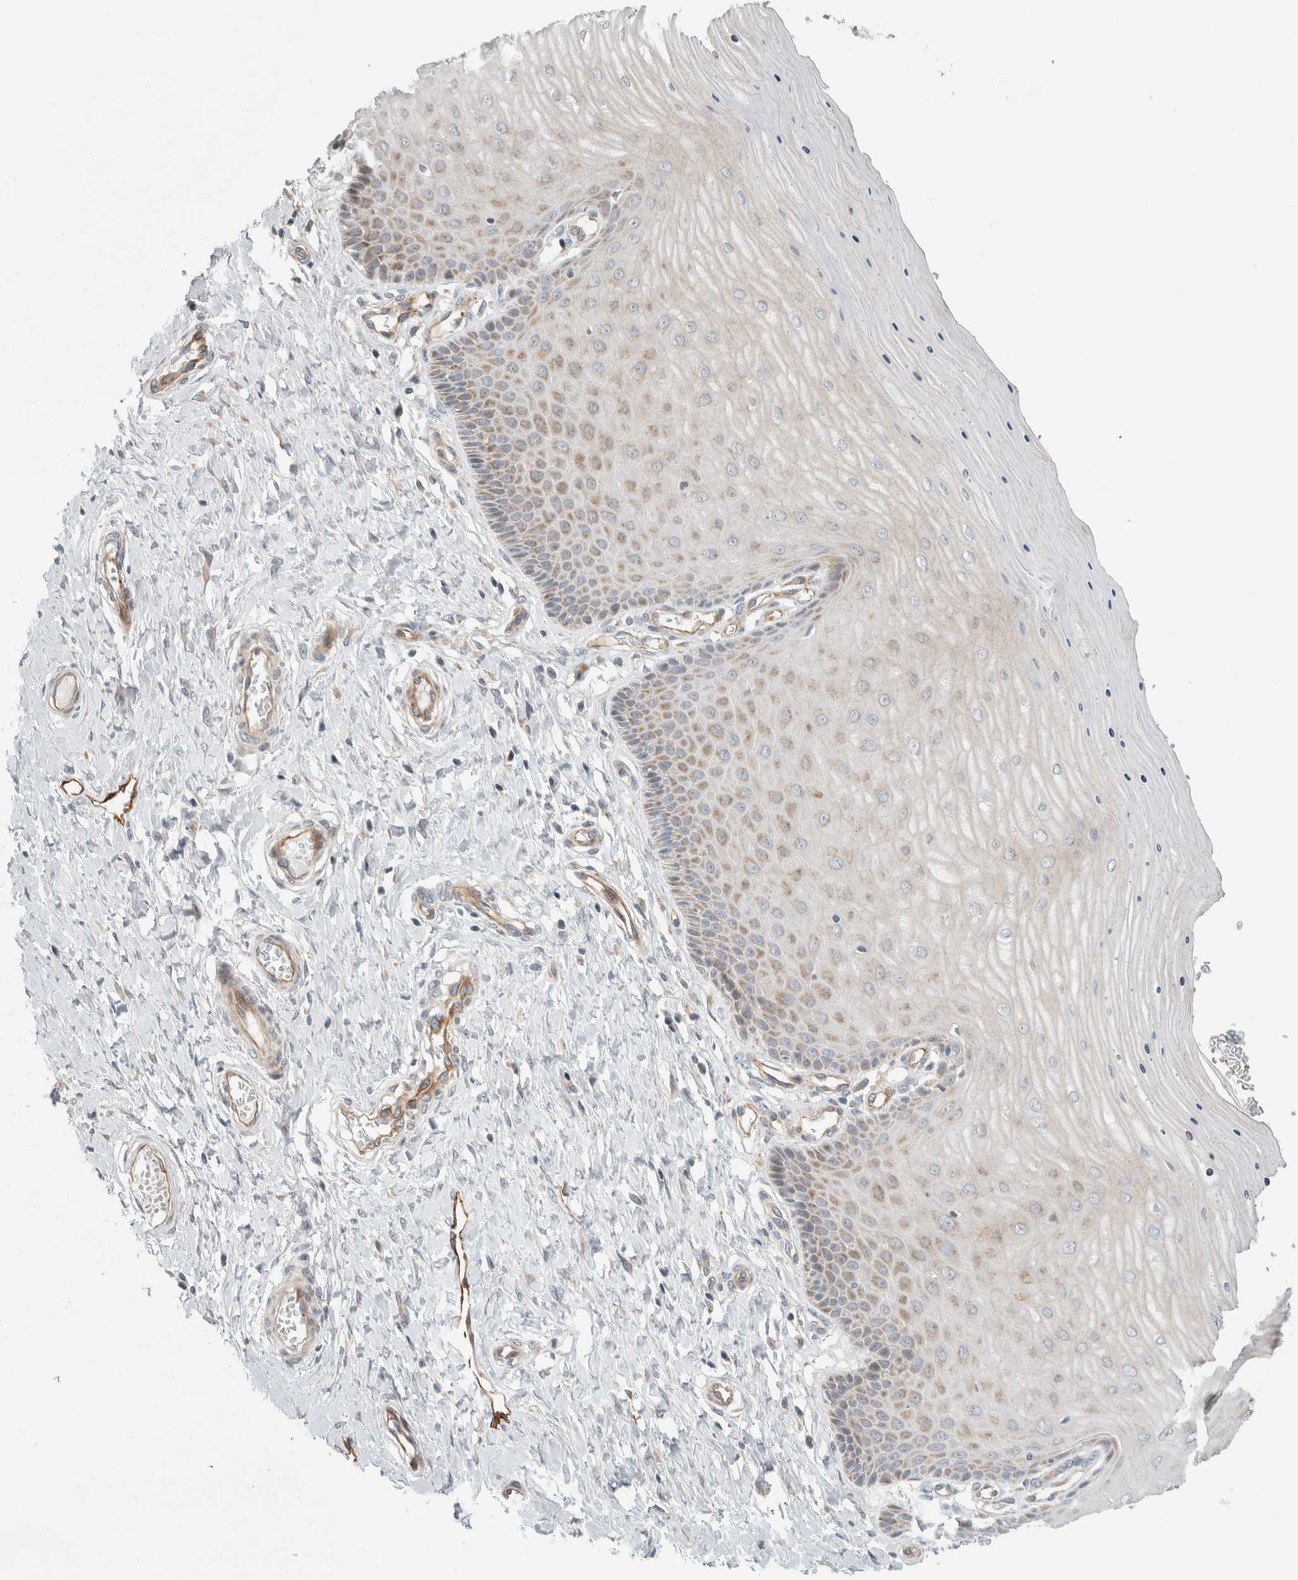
{"staining": {"intensity": "weak", "quantity": "25%-75%", "location": "cytoplasmic/membranous"}, "tissue": "cervix", "cell_type": "Glandular cells", "image_type": "normal", "snomed": [{"axis": "morphology", "description": "Normal tissue, NOS"}, {"axis": "topography", "description": "Cervix"}], "caption": "Cervix stained for a protein reveals weak cytoplasmic/membranous positivity in glandular cells.", "gene": "KPNA5", "patient": {"sex": "female", "age": 55}}